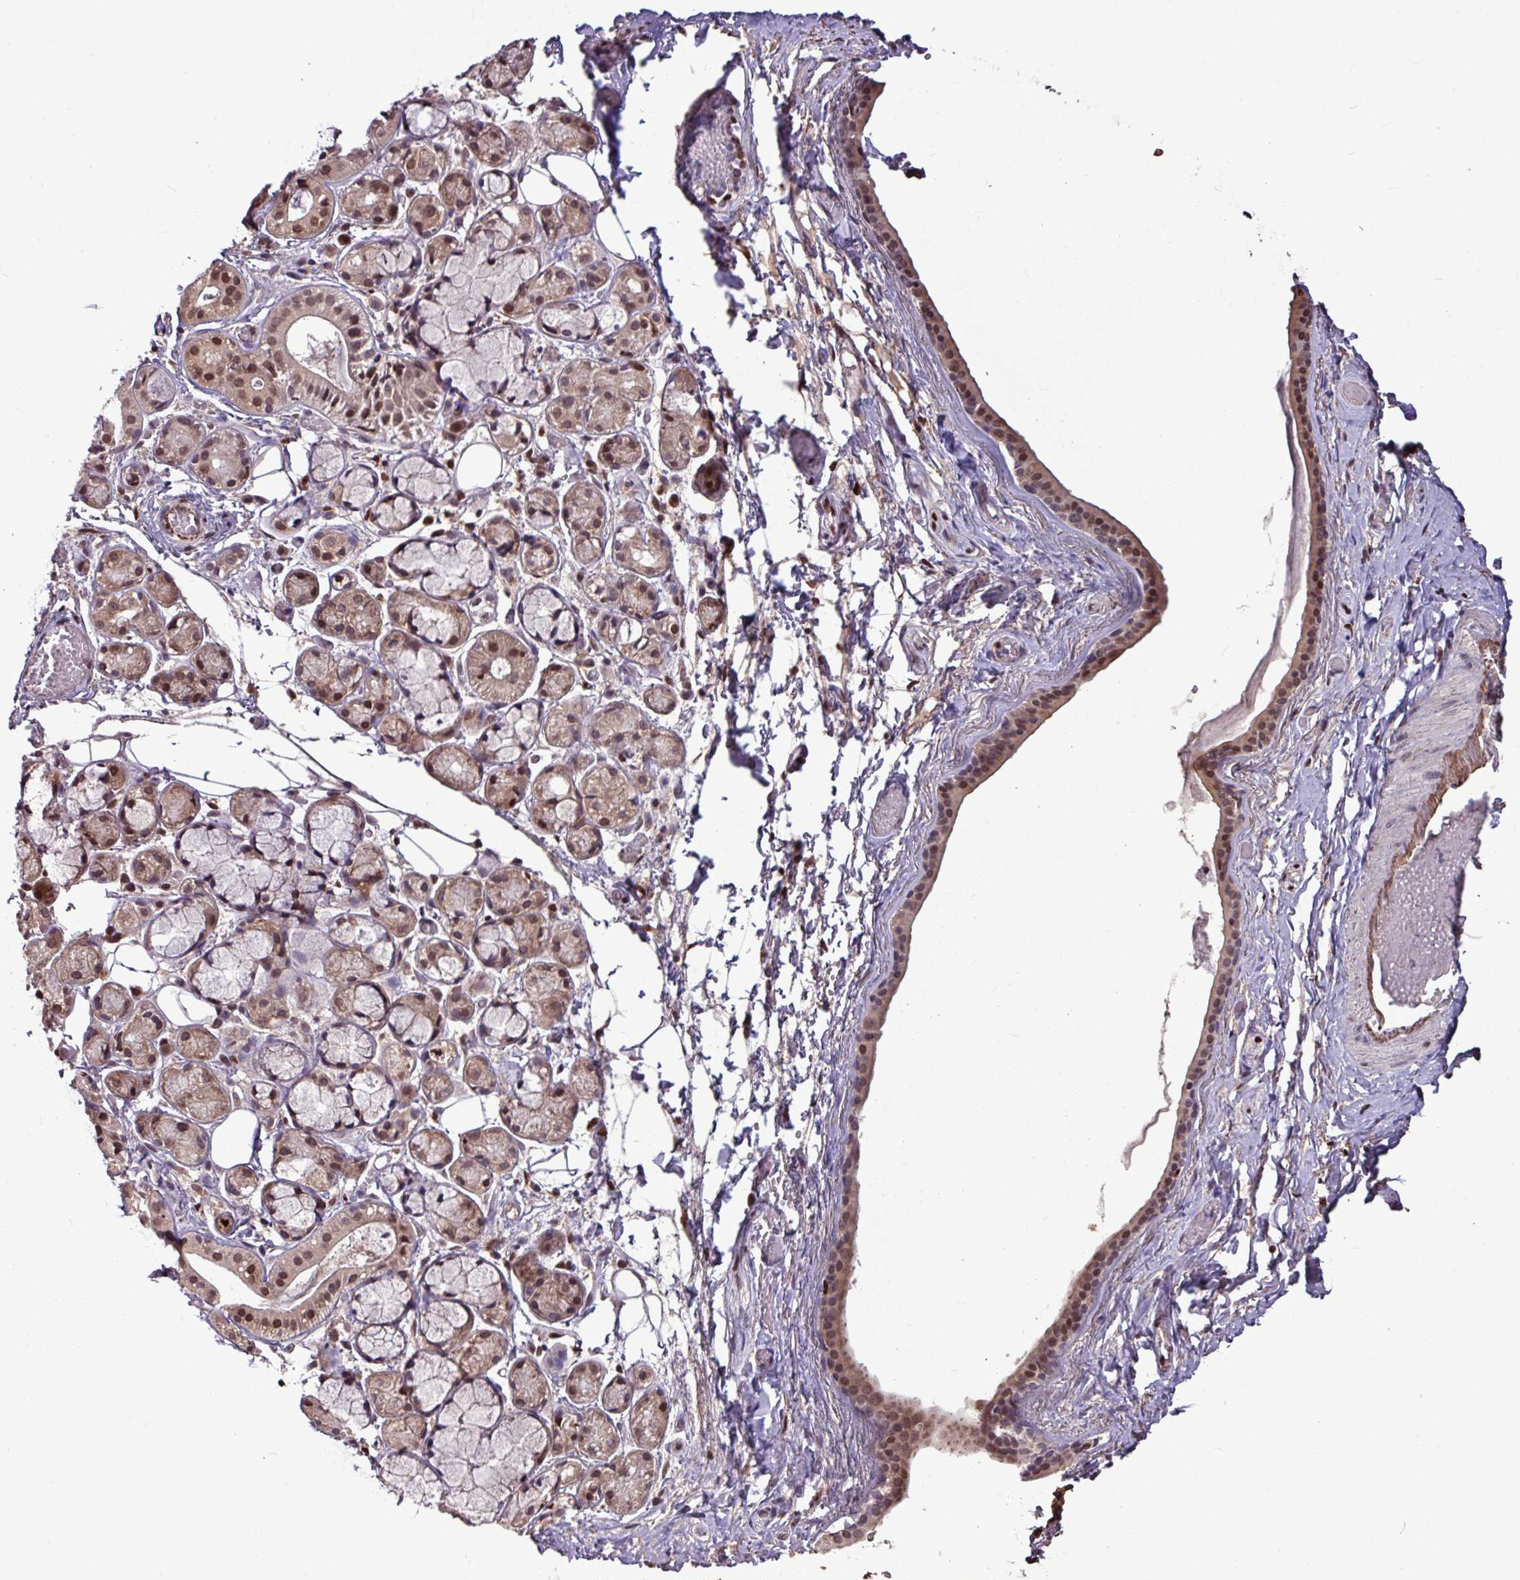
{"staining": {"intensity": "moderate", "quantity": ">75%", "location": "cytoplasmic/membranous,nuclear"}, "tissue": "salivary gland", "cell_type": "Glandular cells", "image_type": "normal", "snomed": [{"axis": "morphology", "description": "Normal tissue, NOS"}, {"axis": "topography", "description": "Salivary gland"}], "caption": "Salivary gland stained with immunohistochemistry demonstrates moderate cytoplasmic/membranous,nuclear expression in approximately >75% of glandular cells. (Brightfield microscopy of DAB IHC at high magnification).", "gene": "SKIC2", "patient": {"sex": "male", "age": 82}}